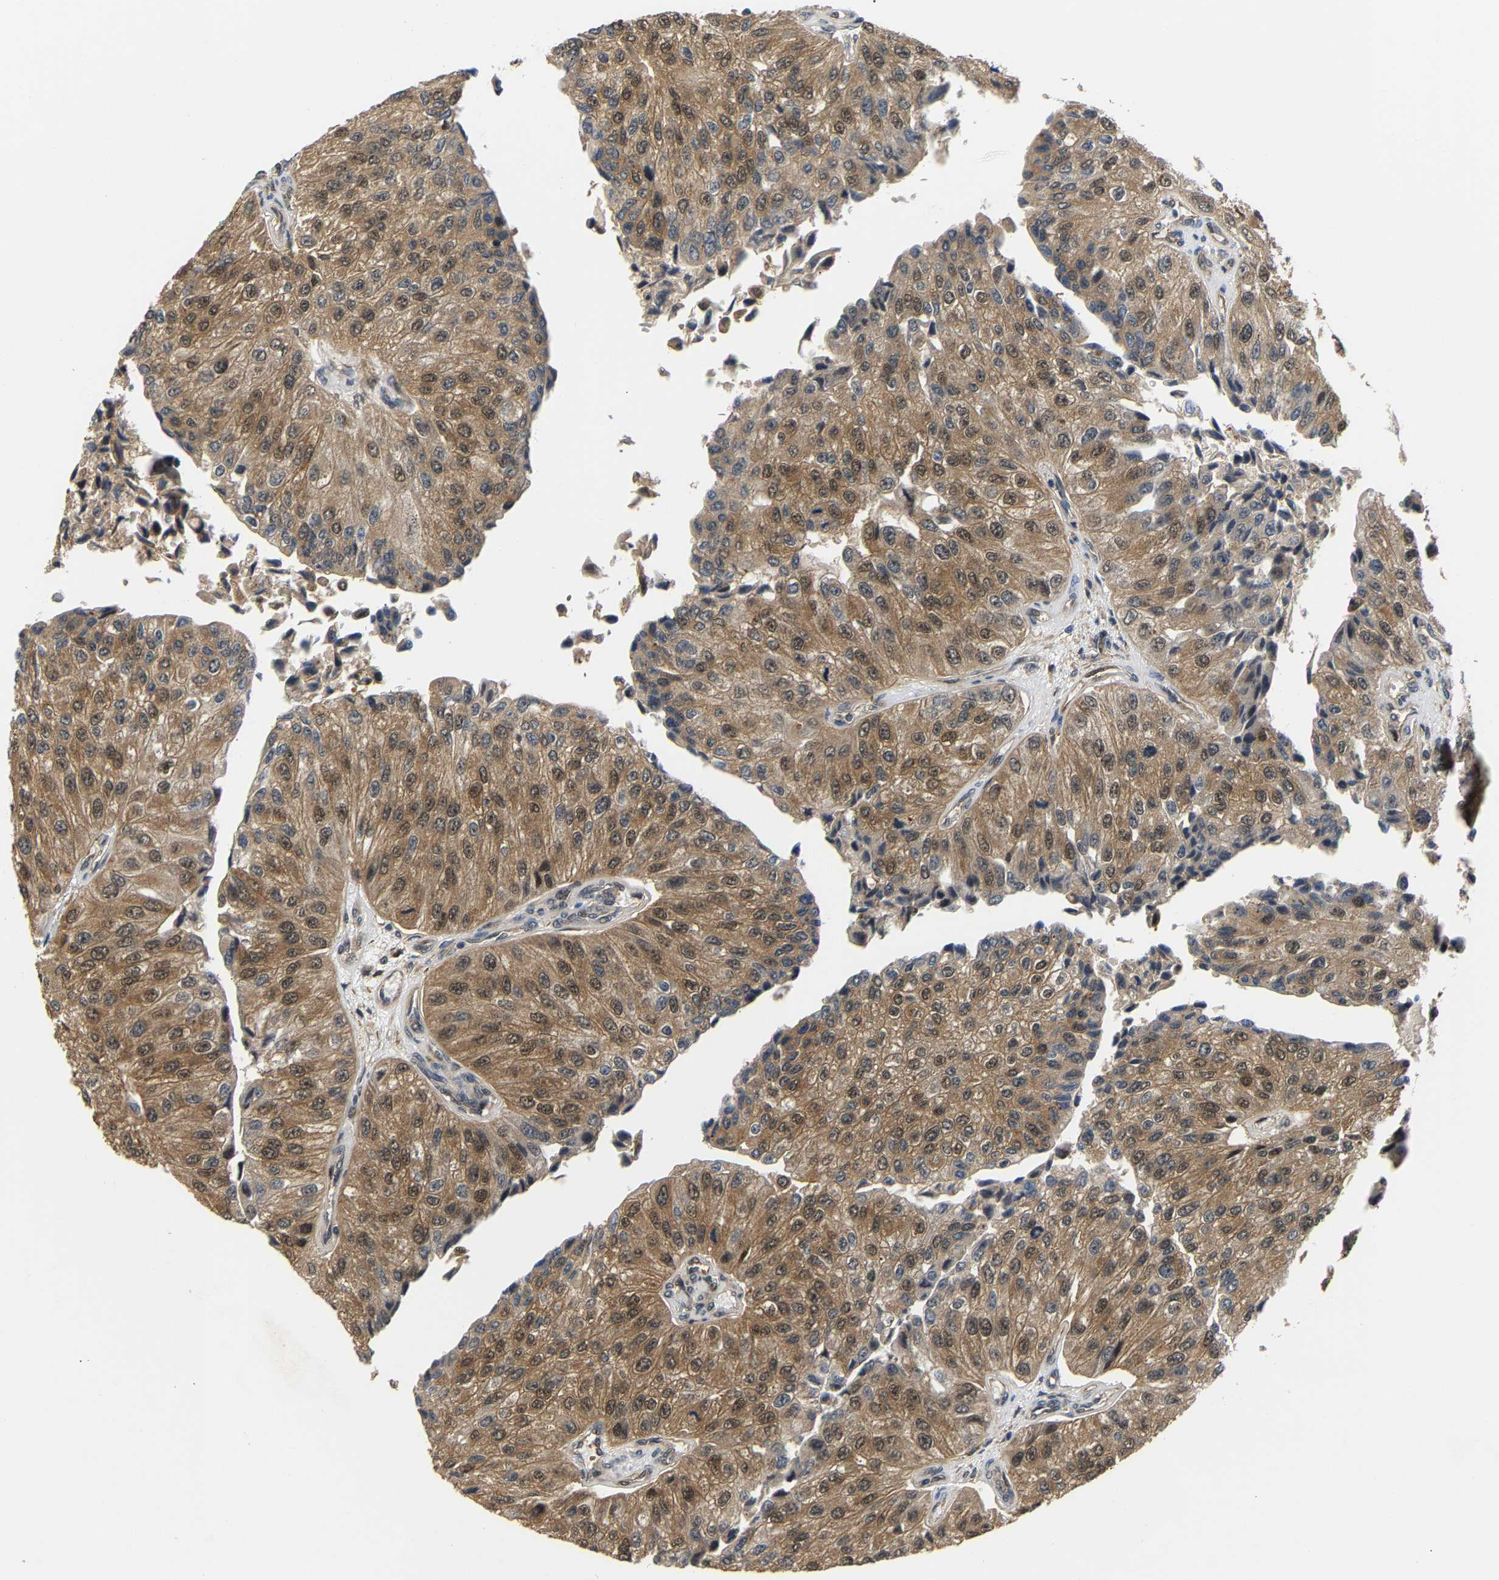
{"staining": {"intensity": "moderate", "quantity": ">75%", "location": "cytoplasmic/membranous,nuclear"}, "tissue": "urothelial cancer", "cell_type": "Tumor cells", "image_type": "cancer", "snomed": [{"axis": "morphology", "description": "Urothelial carcinoma, High grade"}, {"axis": "topography", "description": "Kidney"}, {"axis": "topography", "description": "Urinary bladder"}], "caption": "Urothelial cancer stained with a protein marker shows moderate staining in tumor cells.", "gene": "LARP6", "patient": {"sex": "male", "age": 77}}